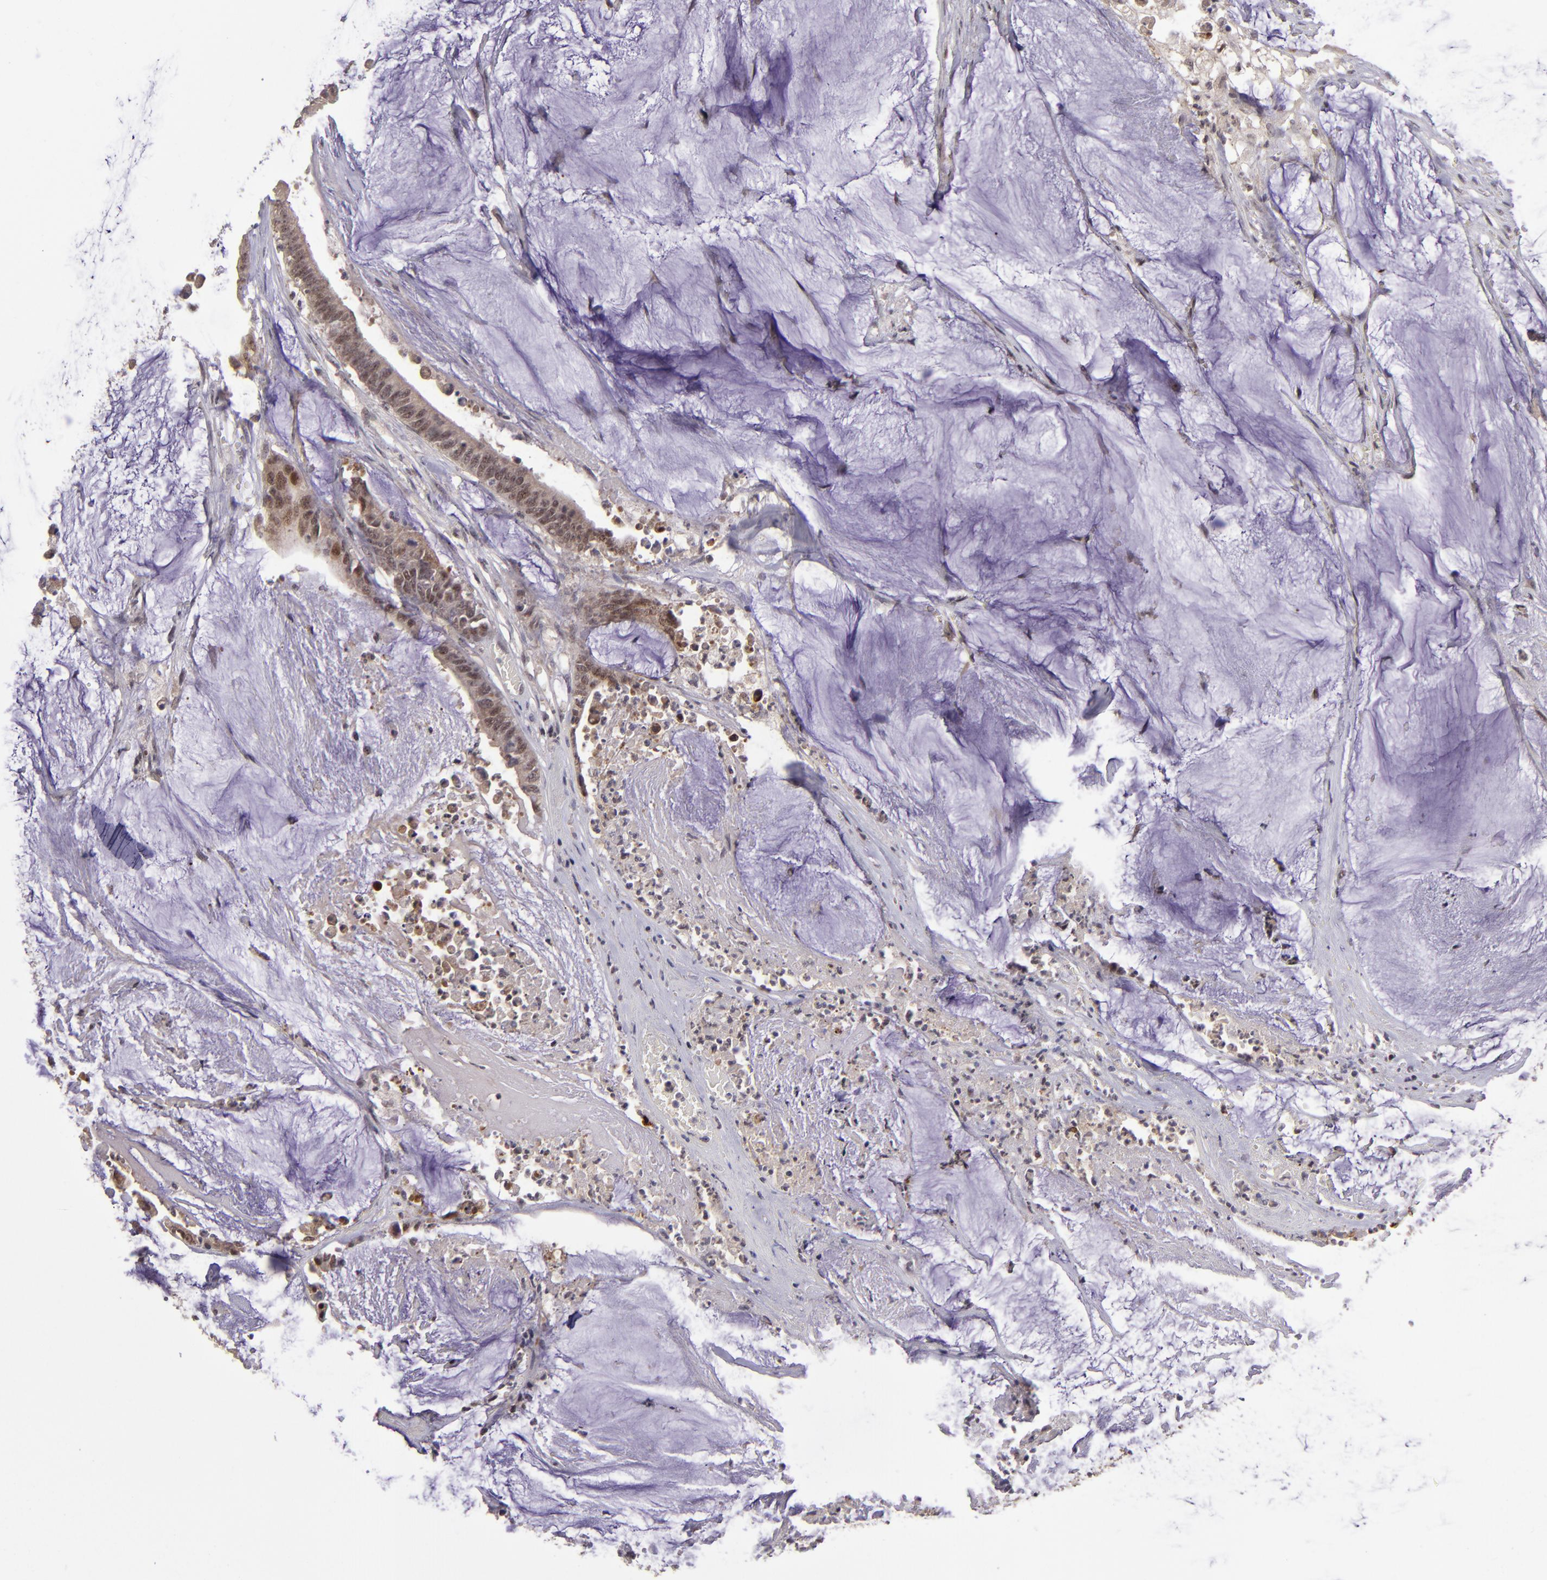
{"staining": {"intensity": "moderate", "quantity": ">75%", "location": "cytoplasmic/membranous,nuclear"}, "tissue": "colorectal cancer", "cell_type": "Tumor cells", "image_type": "cancer", "snomed": [{"axis": "morphology", "description": "Adenocarcinoma, NOS"}, {"axis": "topography", "description": "Rectum"}], "caption": "Colorectal adenocarcinoma stained with a protein marker reveals moderate staining in tumor cells.", "gene": "PCNX4", "patient": {"sex": "female", "age": 66}}